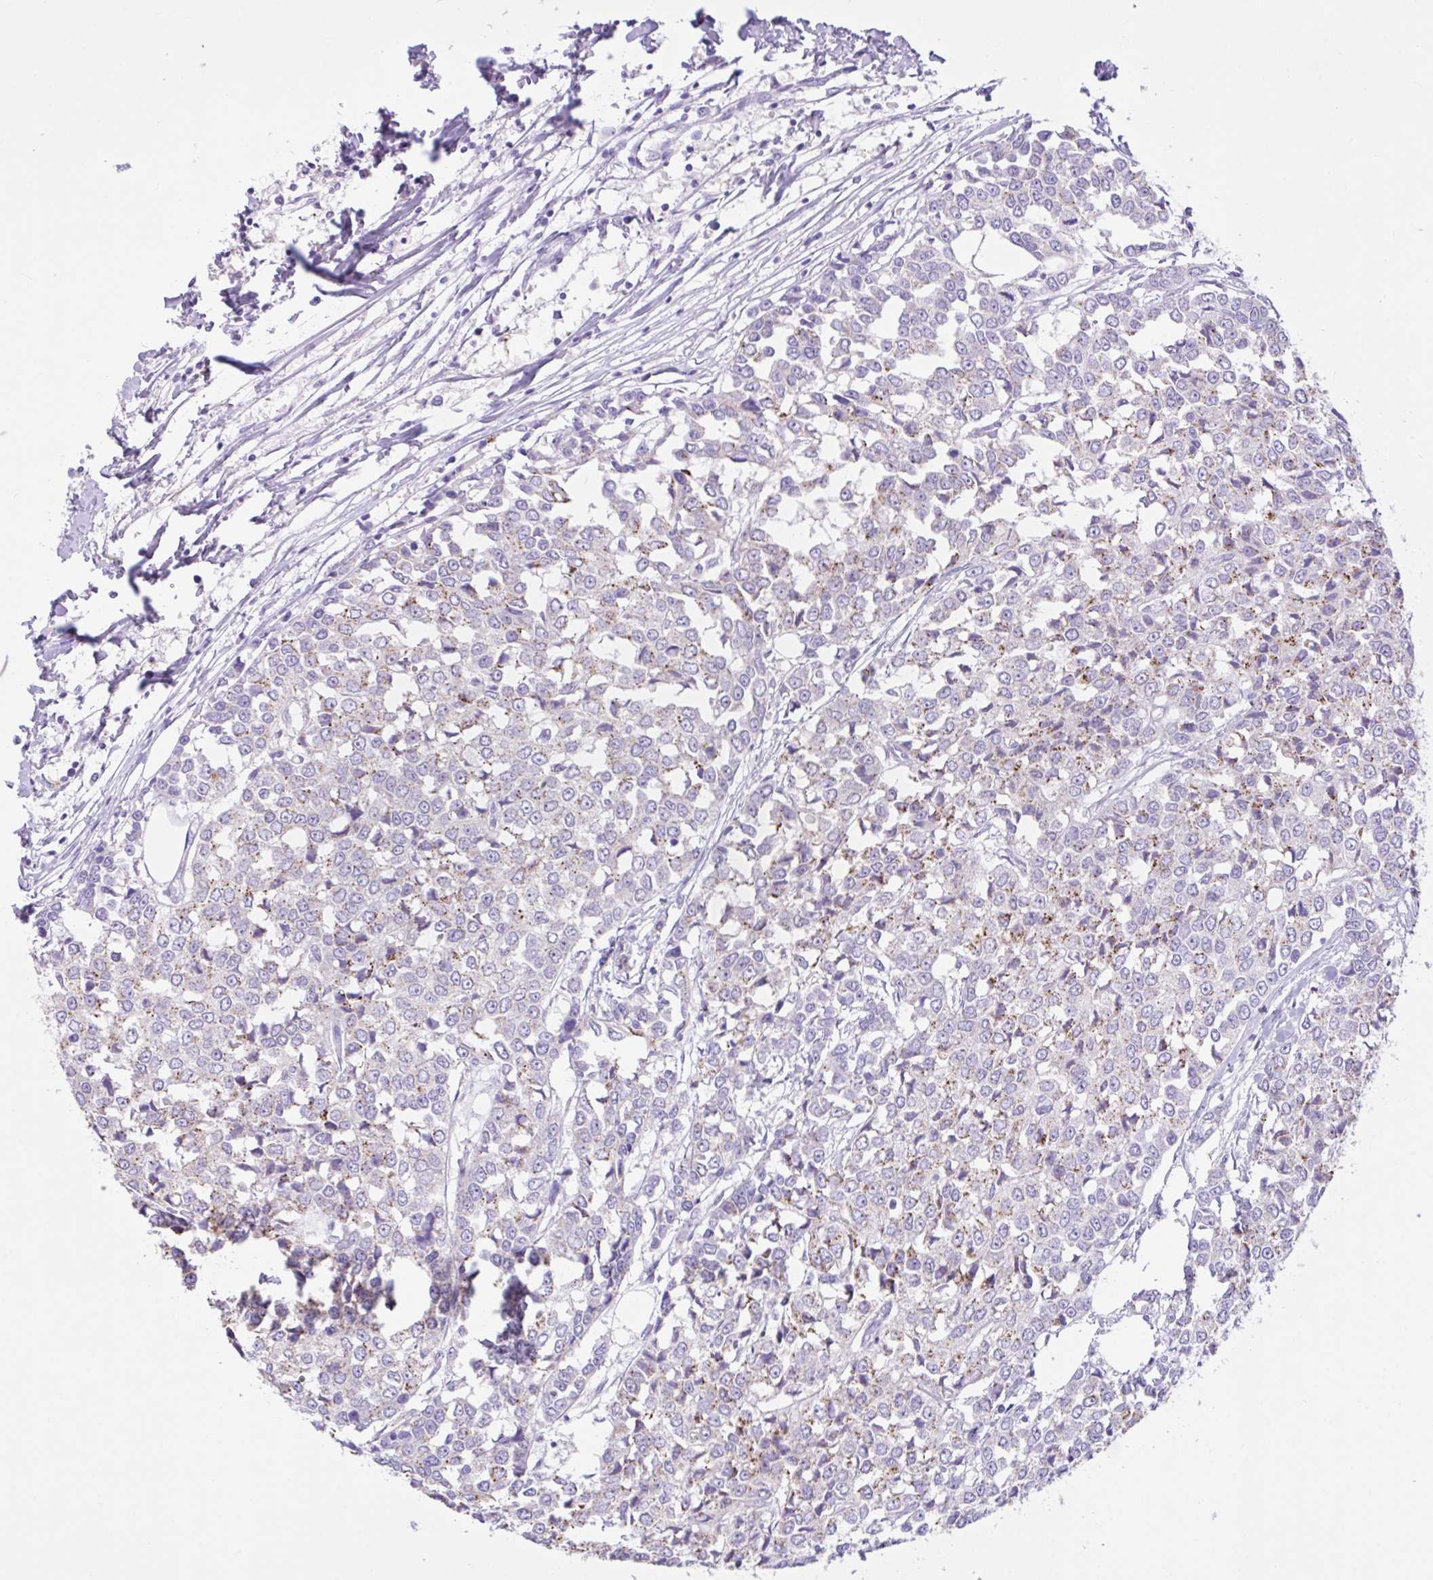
{"staining": {"intensity": "moderate", "quantity": "25%-75%", "location": "cytoplasmic/membranous"}, "tissue": "breast cancer", "cell_type": "Tumor cells", "image_type": "cancer", "snomed": [{"axis": "morphology", "description": "Duct carcinoma"}, {"axis": "topography", "description": "Breast"}], "caption": "This is an image of immunohistochemistry staining of intraductal carcinoma (breast), which shows moderate positivity in the cytoplasmic/membranous of tumor cells.", "gene": "CST11", "patient": {"sex": "female", "age": 80}}